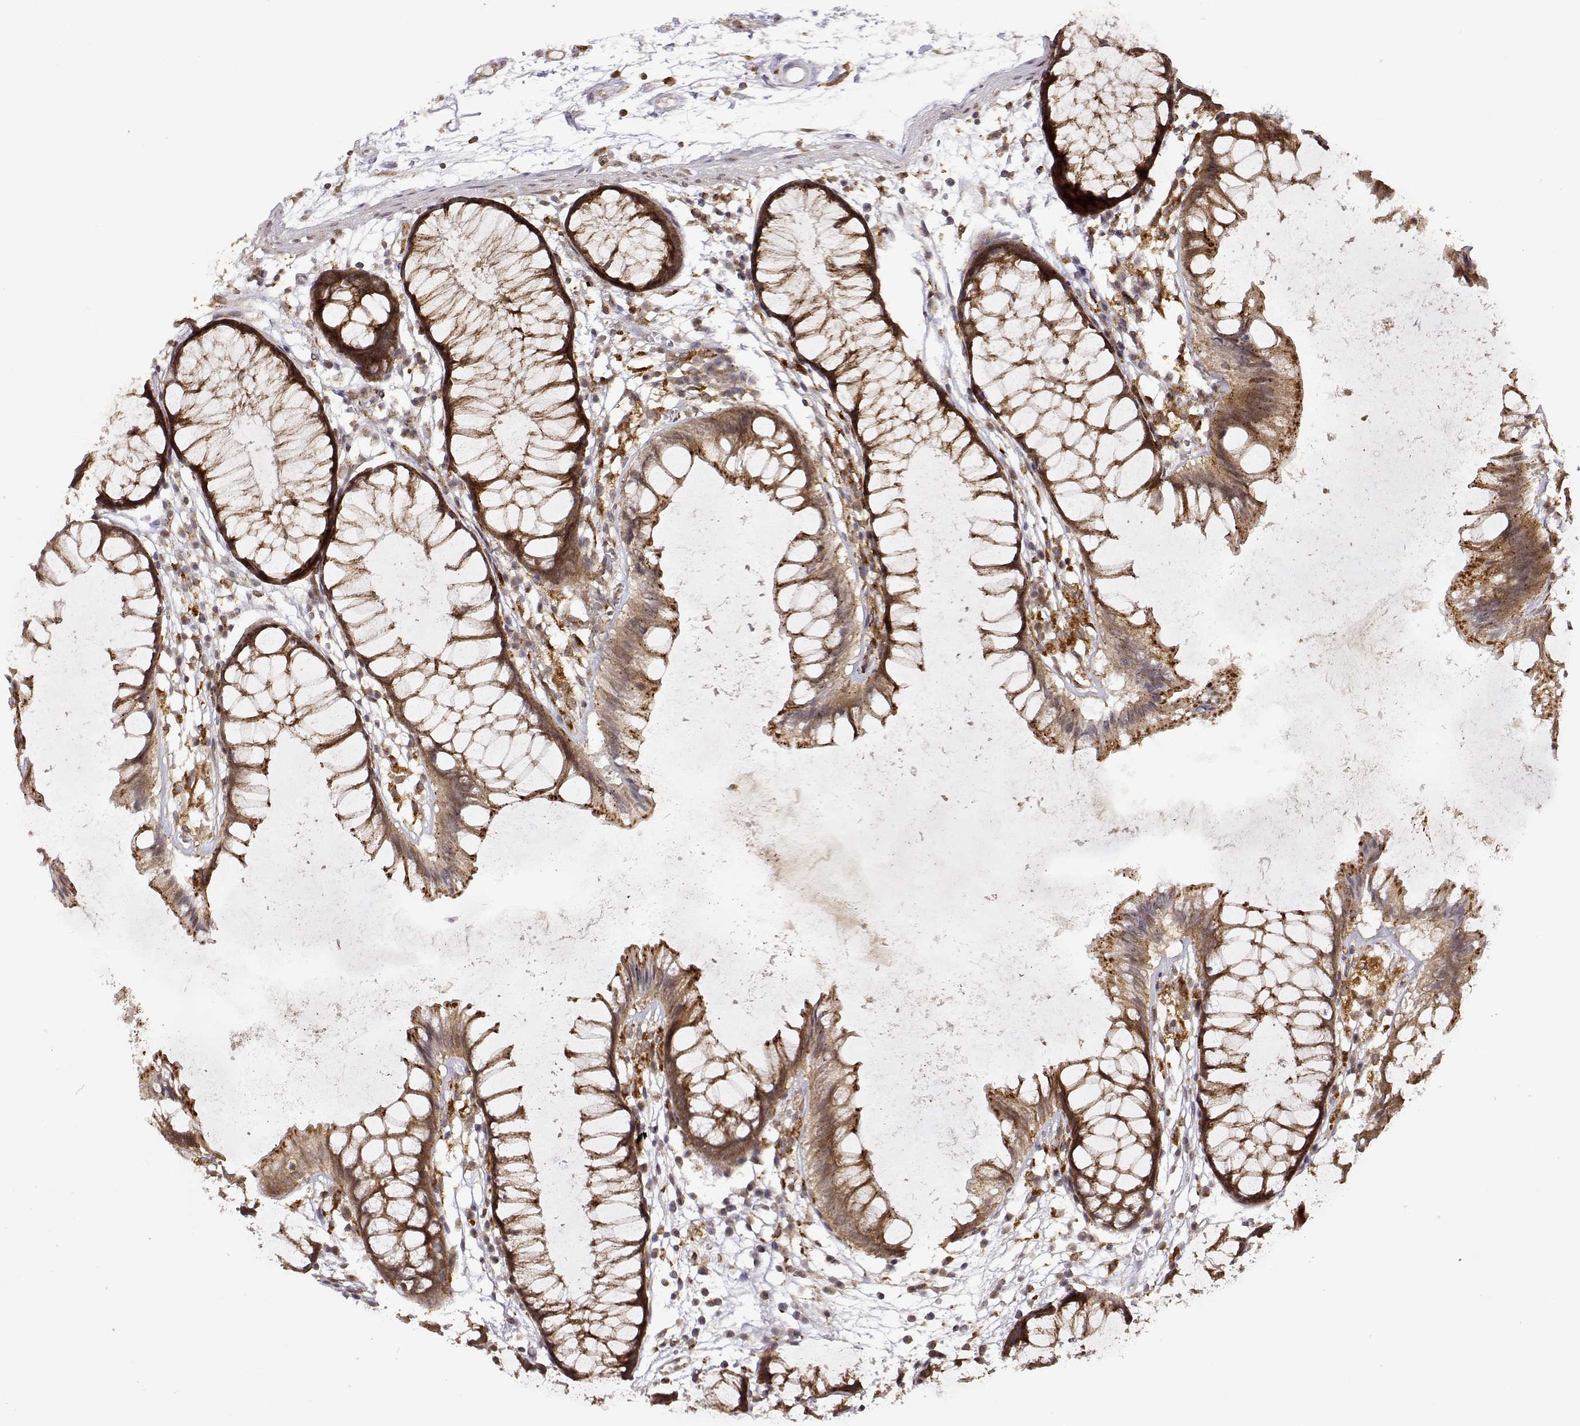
{"staining": {"intensity": "negative", "quantity": "none", "location": "none"}, "tissue": "colon", "cell_type": "Endothelial cells", "image_type": "normal", "snomed": [{"axis": "morphology", "description": "Normal tissue, NOS"}, {"axis": "morphology", "description": "Adenocarcinoma, NOS"}, {"axis": "topography", "description": "Colon"}], "caption": "Endothelial cells are negative for protein expression in unremarkable human colon. (Stains: DAB (3,3'-diaminobenzidine) IHC with hematoxylin counter stain, Microscopy: brightfield microscopy at high magnification).", "gene": "RNF13", "patient": {"sex": "male", "age": 65}}